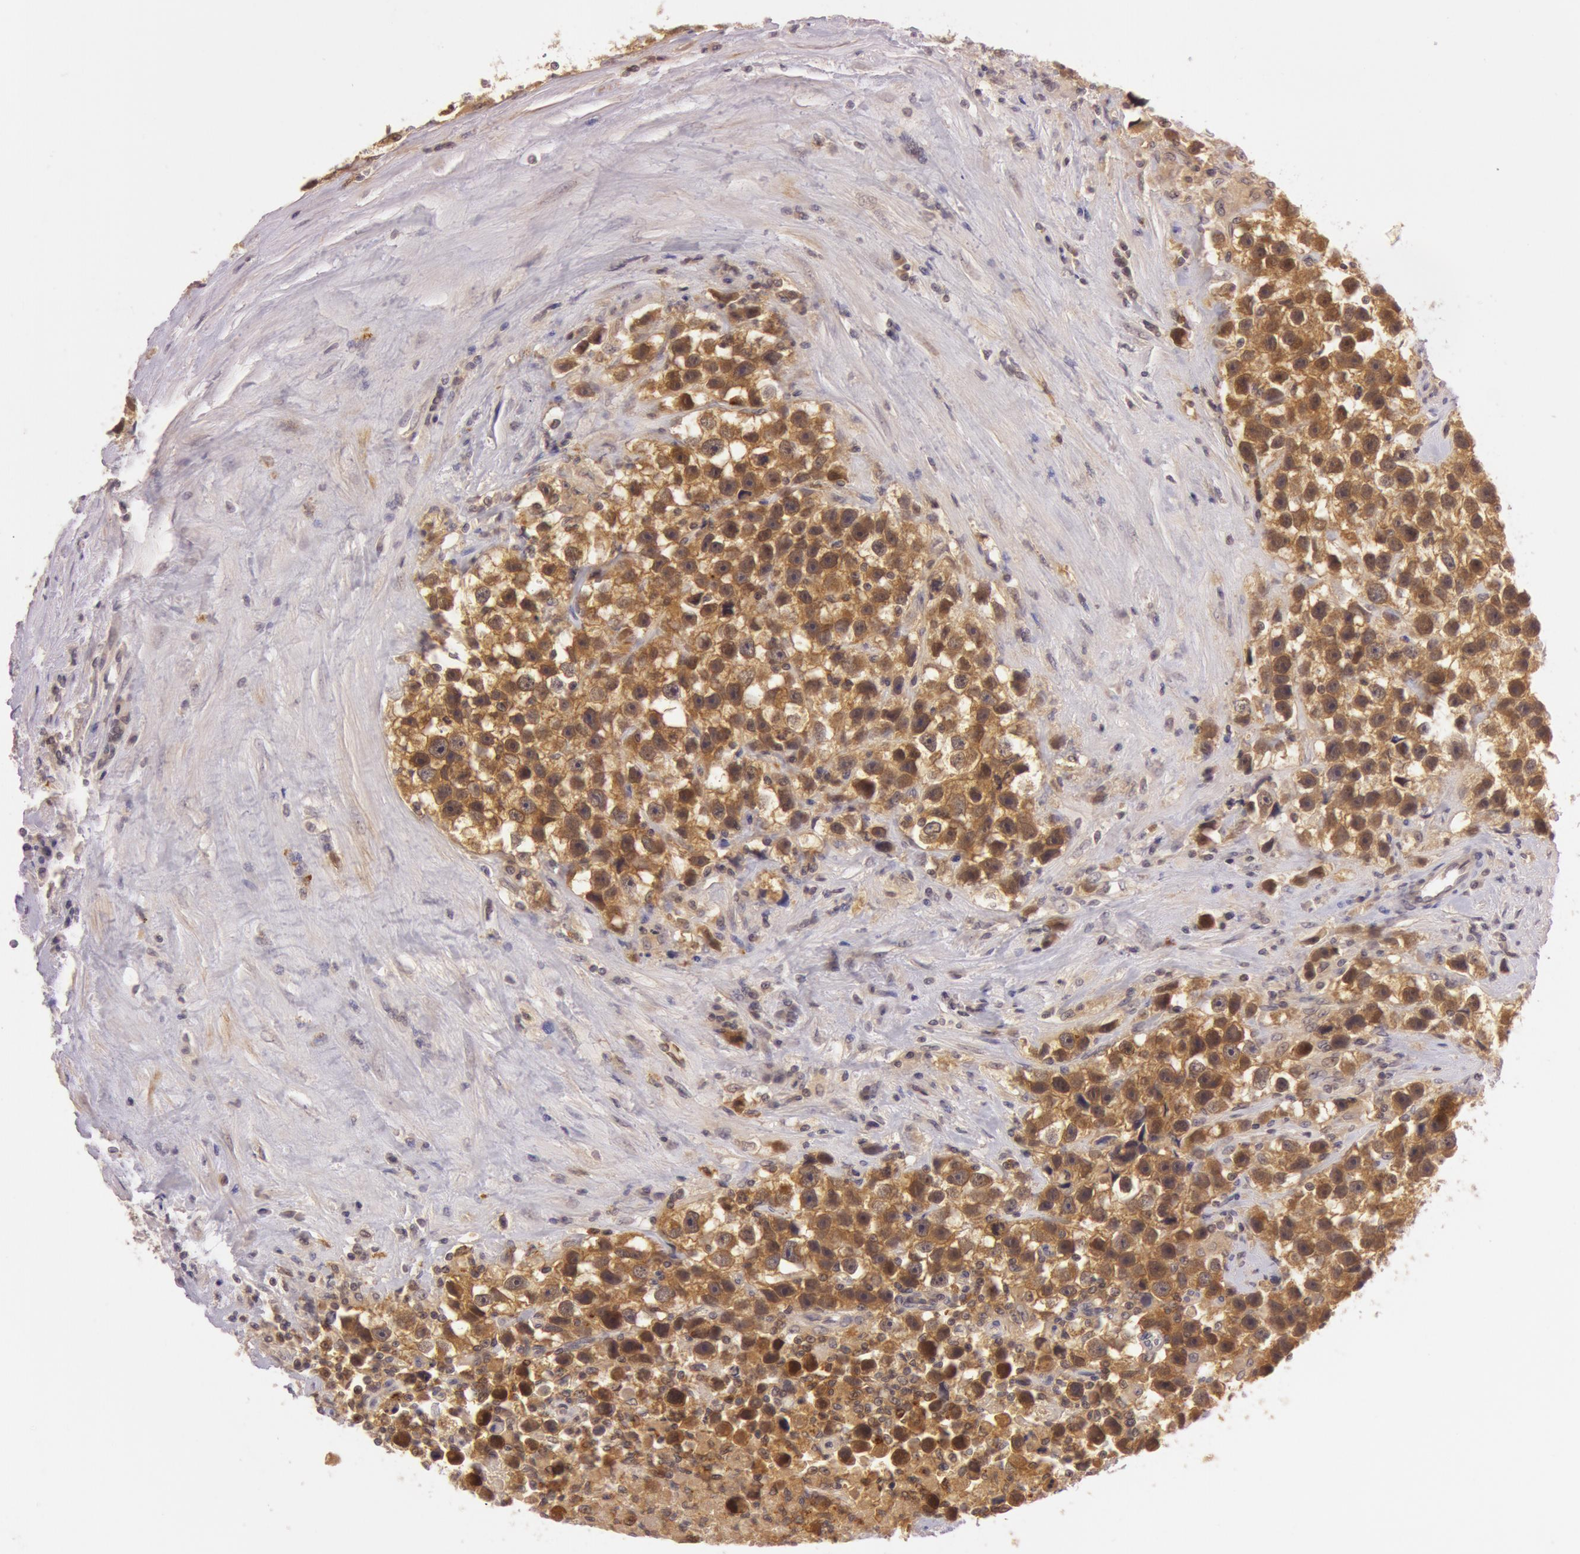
{"staining": {"intensity": "strong", "quantity": ">75%", "location": "cytoplasmic/membranous"}, "tissue": "testis cancer", "cell_type": "Tumor cells", "image_type": "cancer", "snomed": [{"axis": "morphology", "description": "Seminoma, NOS"}, {"axis": "topography", "description": "Testis"}], "caption": "This image displays testis seminoma stained with immunohistochemistry to label a protein in brown. The cytoplasmic/membranous of tumor cells show strong positivity for the protein. Nuclei are counter-stained blue.", "gene": "ATG2B", "patient": {"sex": "male", "age": 43}}